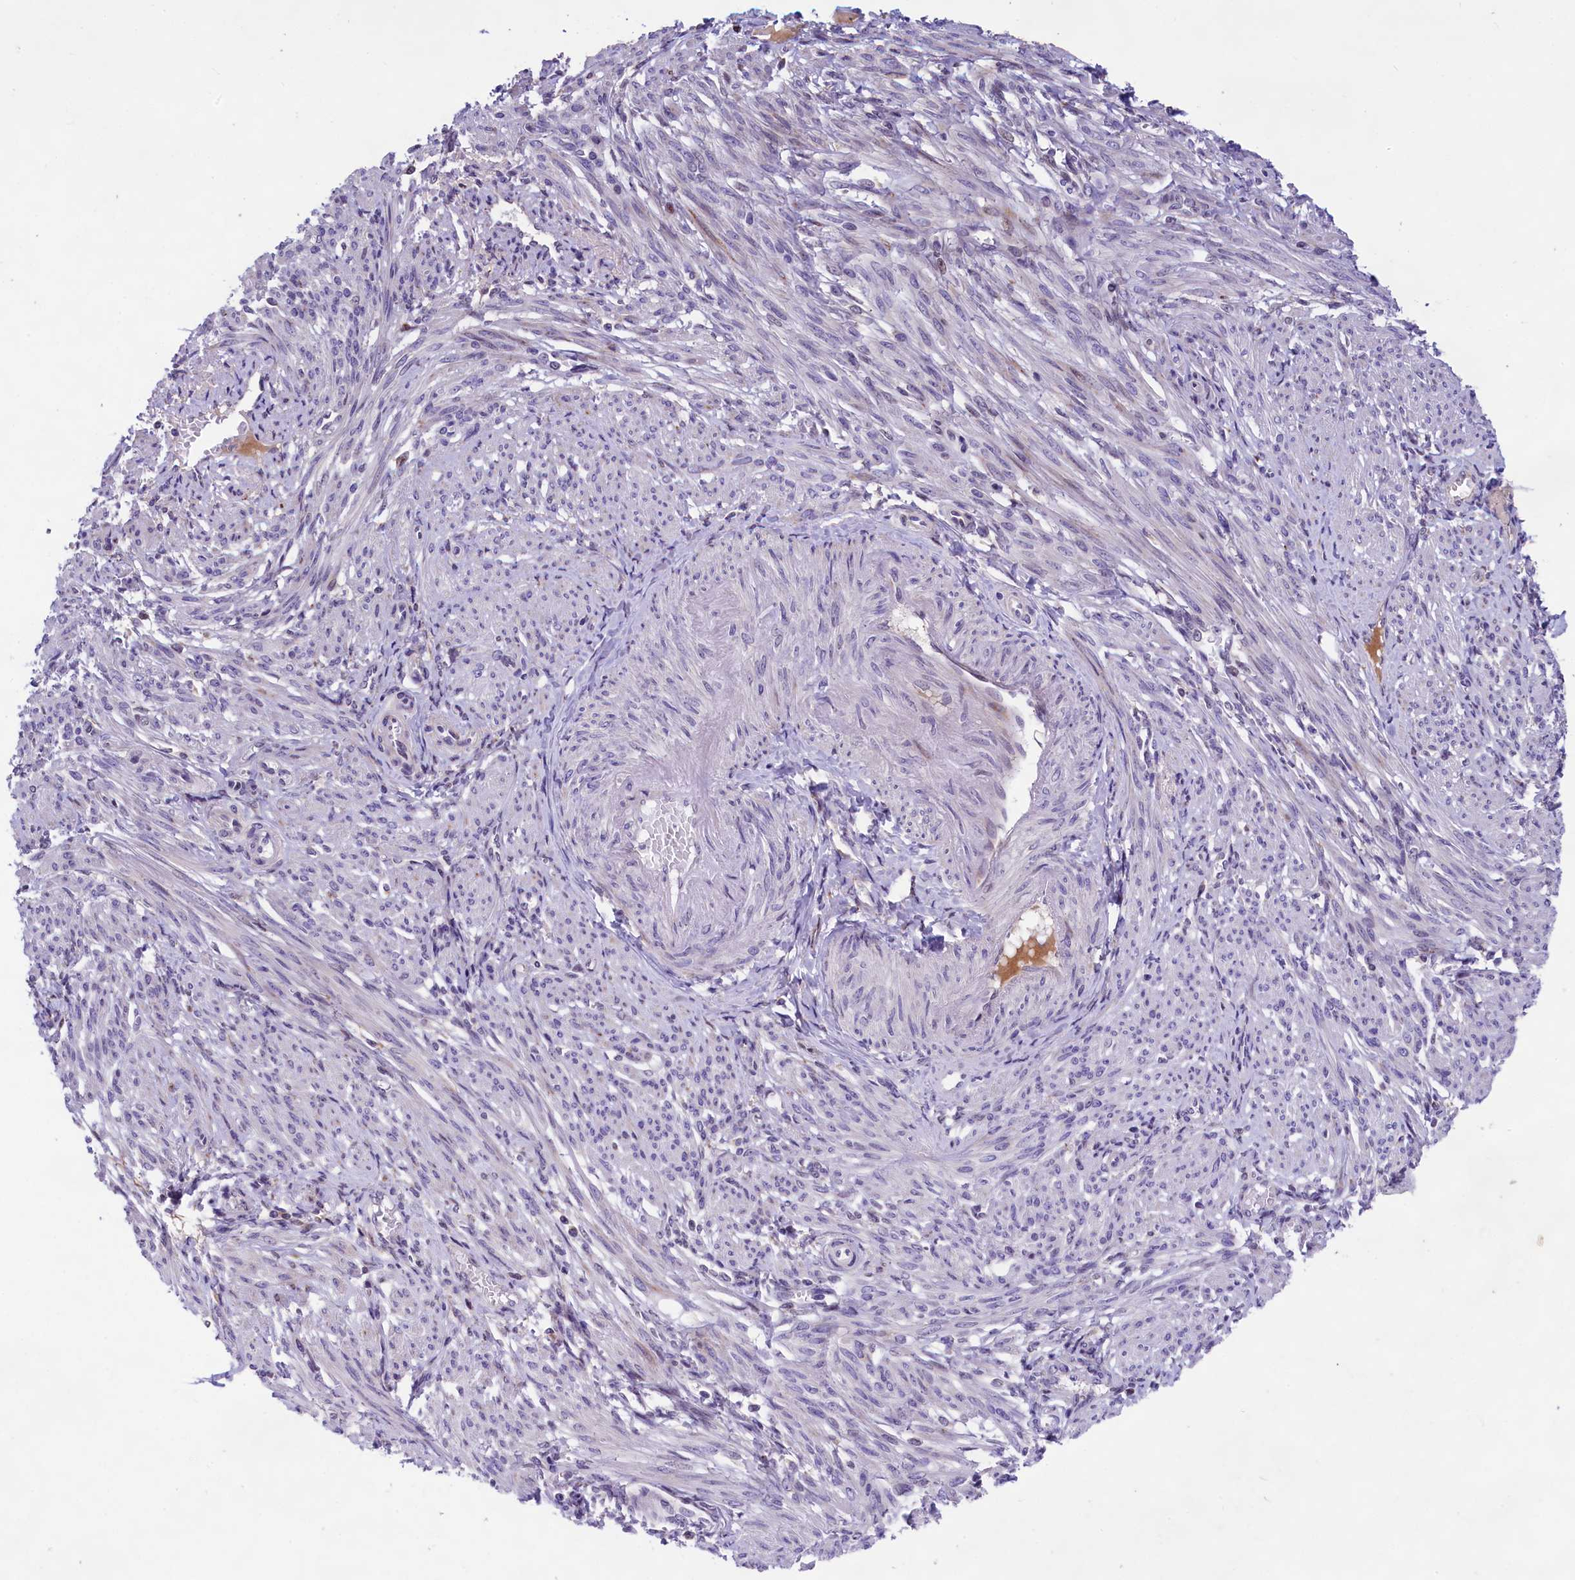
{"staining": {"intensity": "negative", "quantity": "none", "location": "none"}, "tissue": "smooth muscle", "cell_type": "Smooth muscle cells", "image_type": "normal", "snomed": [{"axis": "morphology", "description": "Normal tissue, NOS"}, {"axis": "topography", "description": "Smooth muscle"}], "caption": "Normal smooth muscle was stained to show a protein in brown. There is no significant positivity in smooth muscle cells.", "gene": "FBXO45", "patient": {"sex": "female", "age": 39}}